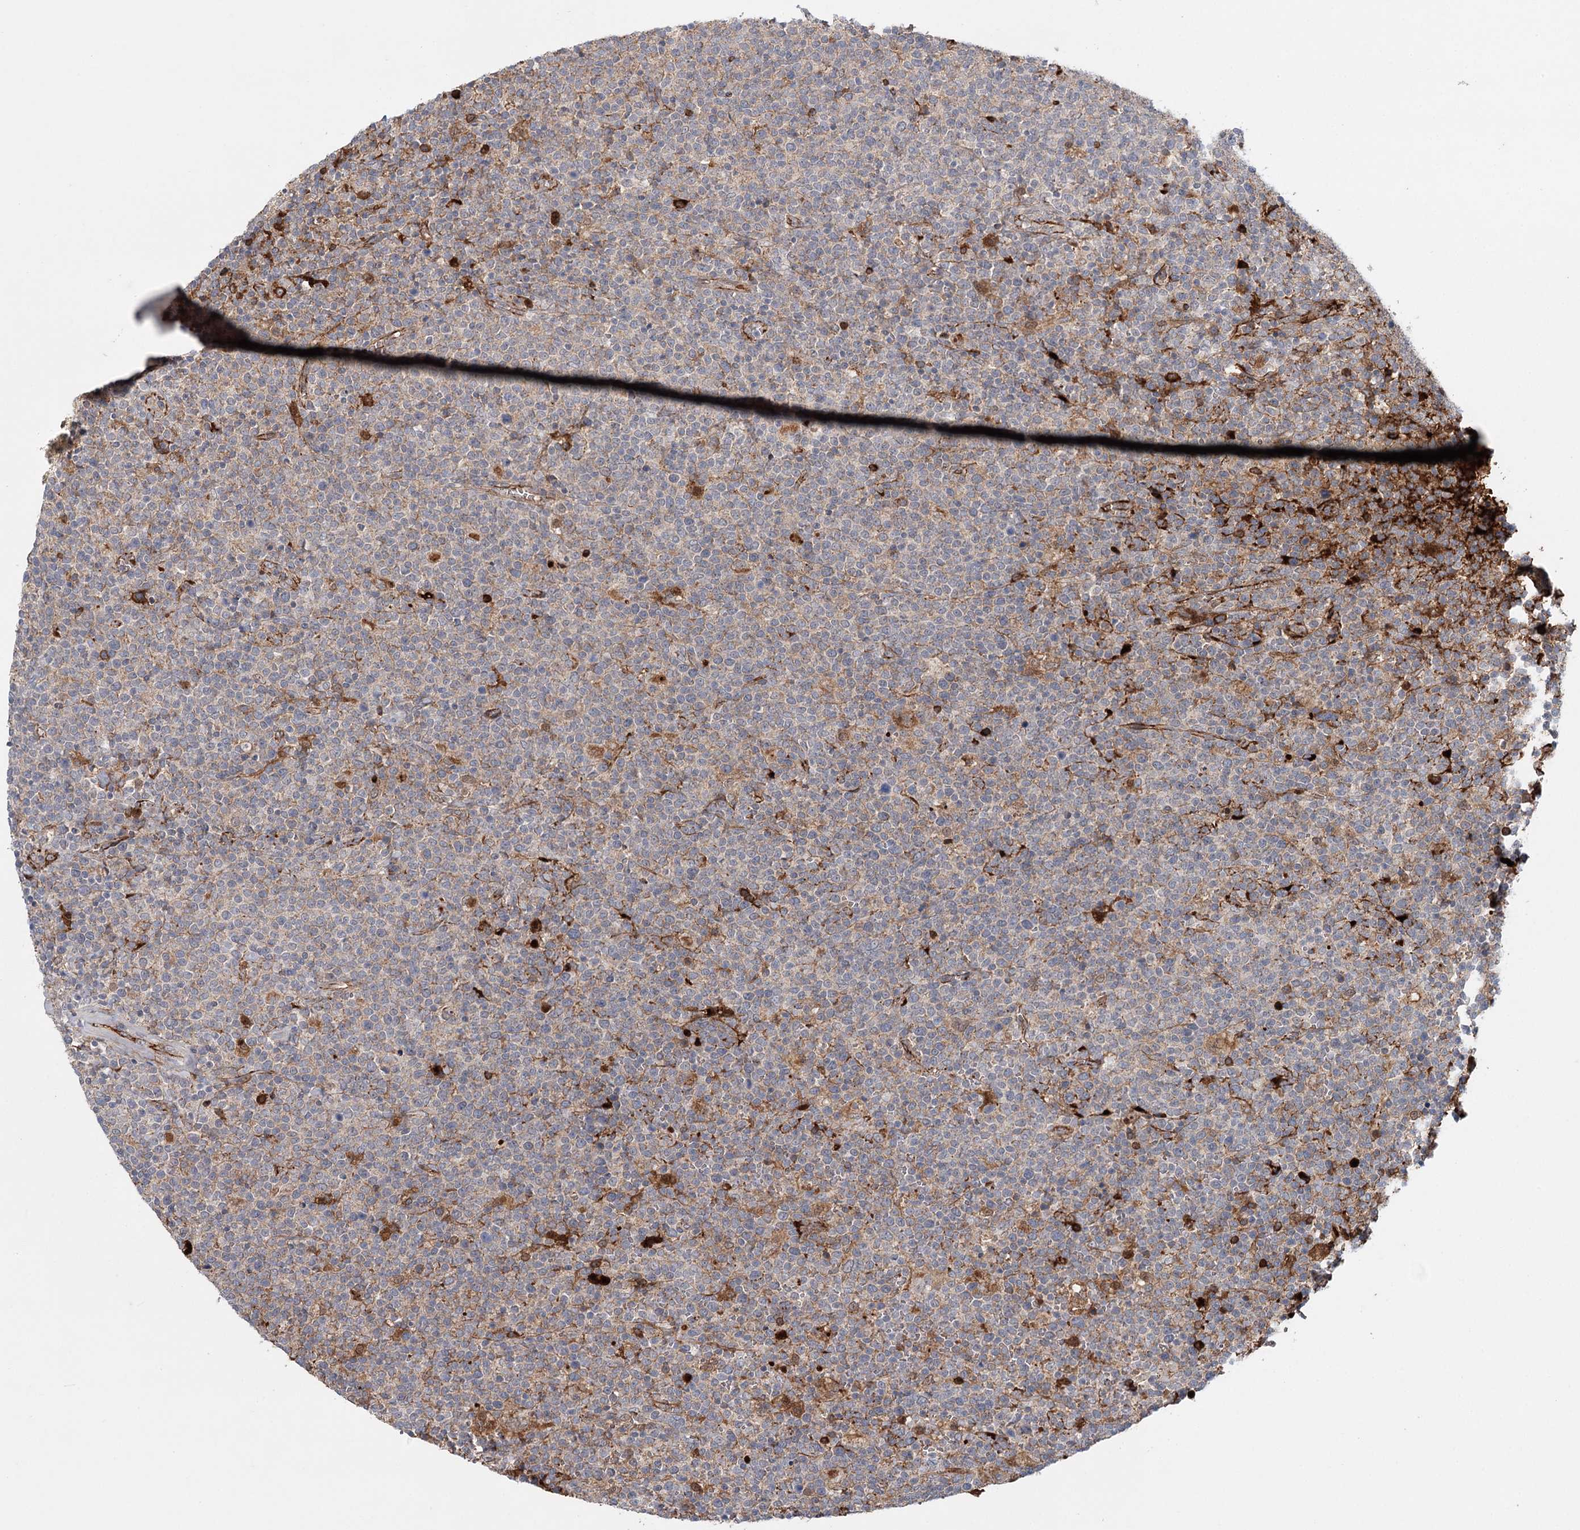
{"staining": {"intensity": "negative", "quantity": "none", "location": "none"}, "tissue": "lymphoma", "cell_type": "Tumor cells", "image_type": "cancer", "snomed": [{"axis": "morphology", "description": "Malignant lymphoma, non-Hodgkin's type, High grade"}, {"axis": "topography", "description": "Lymph node"}], "caption": "DAB (3,3'-diaminobenzidine) immunohistochemical staining of lymphoma shows no significant positivity in tumor cells. (DAB immunohistochemistry visualized using brightfield microscopy, high magnification).", "gene": "PKP4", "patient": {"sex": "male", "age": 61}}